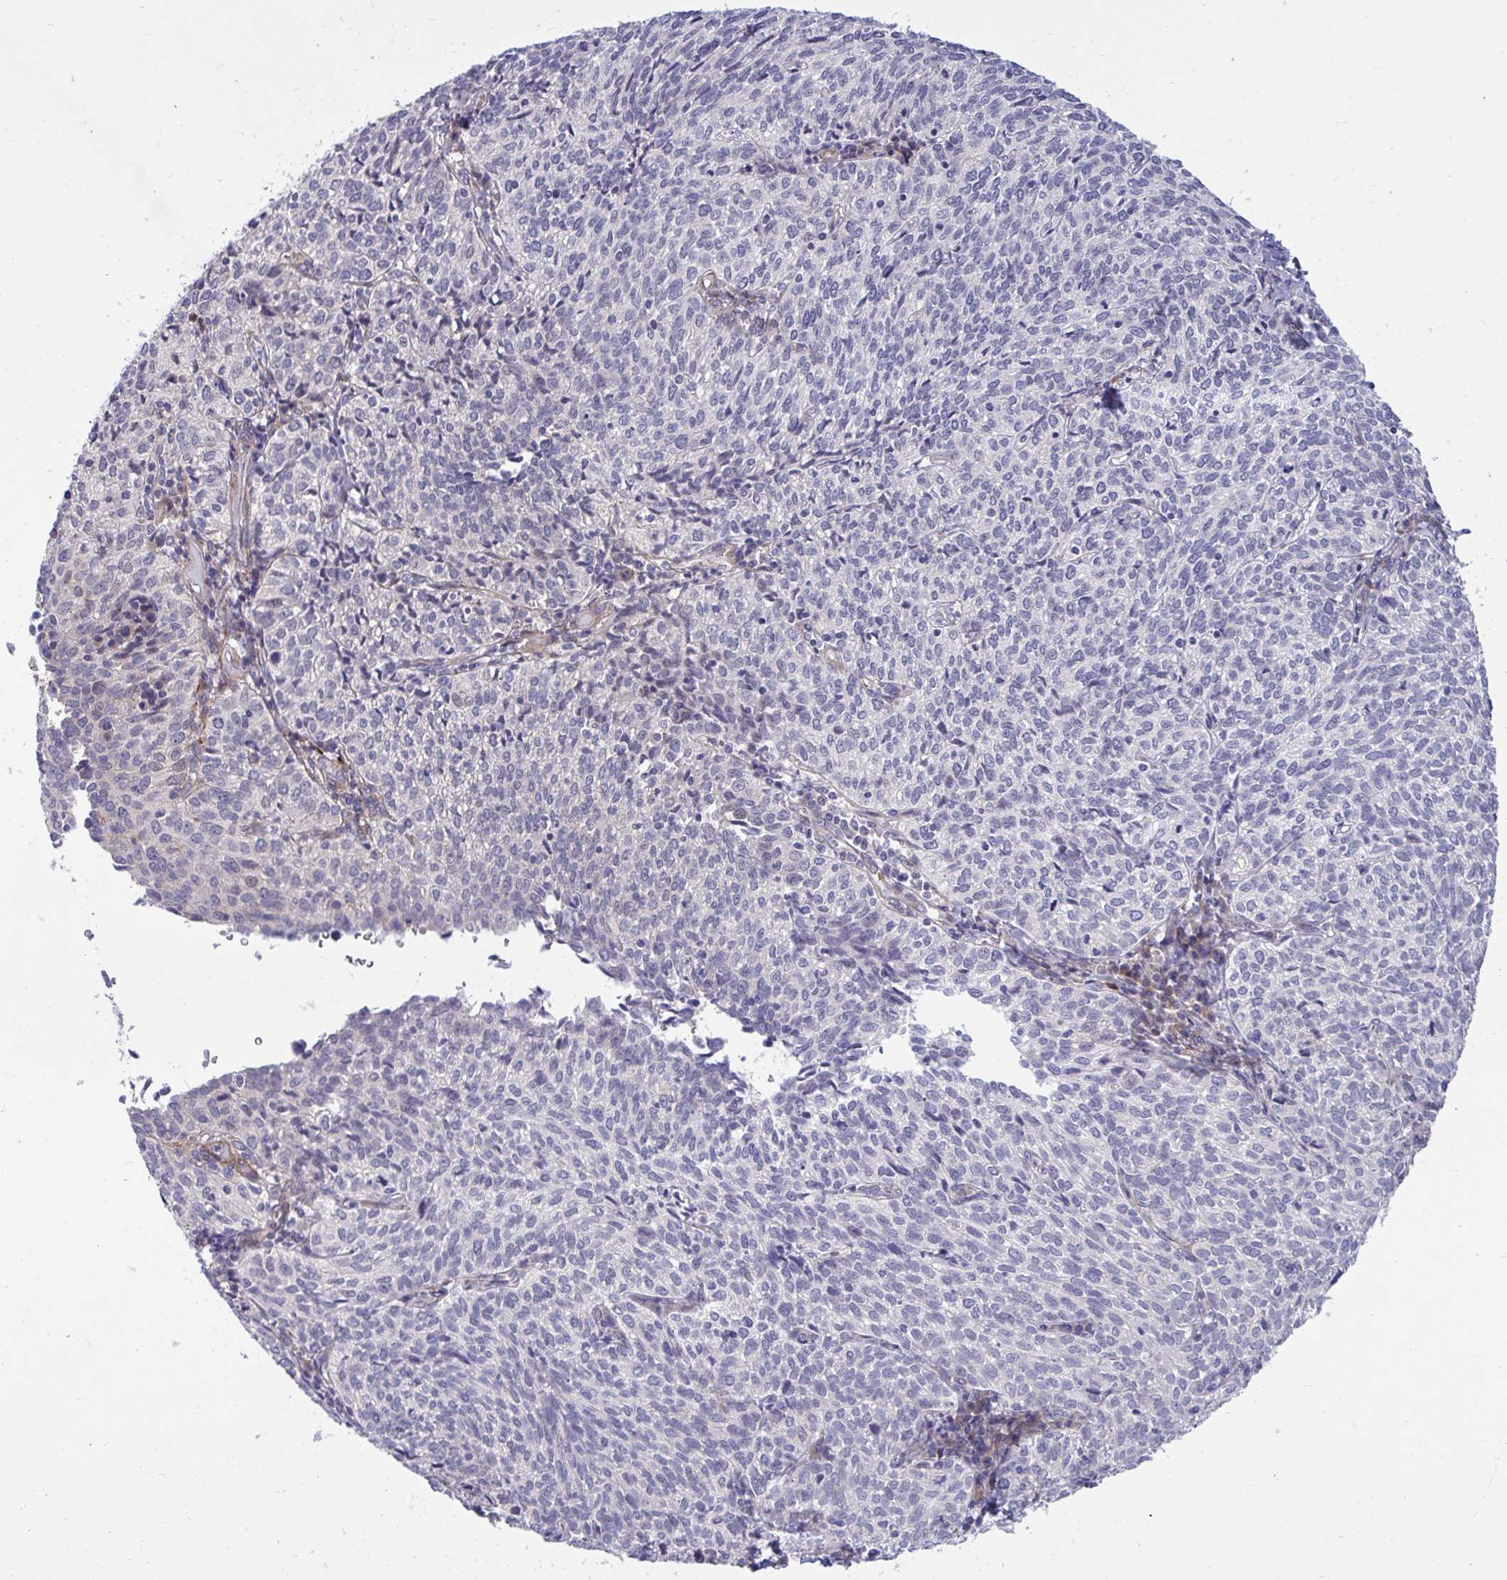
{"staining": {"intensity": "negative", "quantity": "none", "location": "none"}, "tissue": "cervical cancer", "cell_type": "Tumor cells", "image_type": "cancer", "snomed": [{"axis": "morphology", "description": "Normal tissue, NOS"}, {"axis": "morphology", "description": "Squamous cell carcinoma, NOS"}, {"axis": "topography", "description": "Vagina"}, {"axis": "topography", "description": "Cervix"}], "caption": "Immunohistochemical staining of cervical cancer shows no significant expression in tumor cells.", "gene": "HMBOX1", "patient": {"sex": "female", "age": 45}}